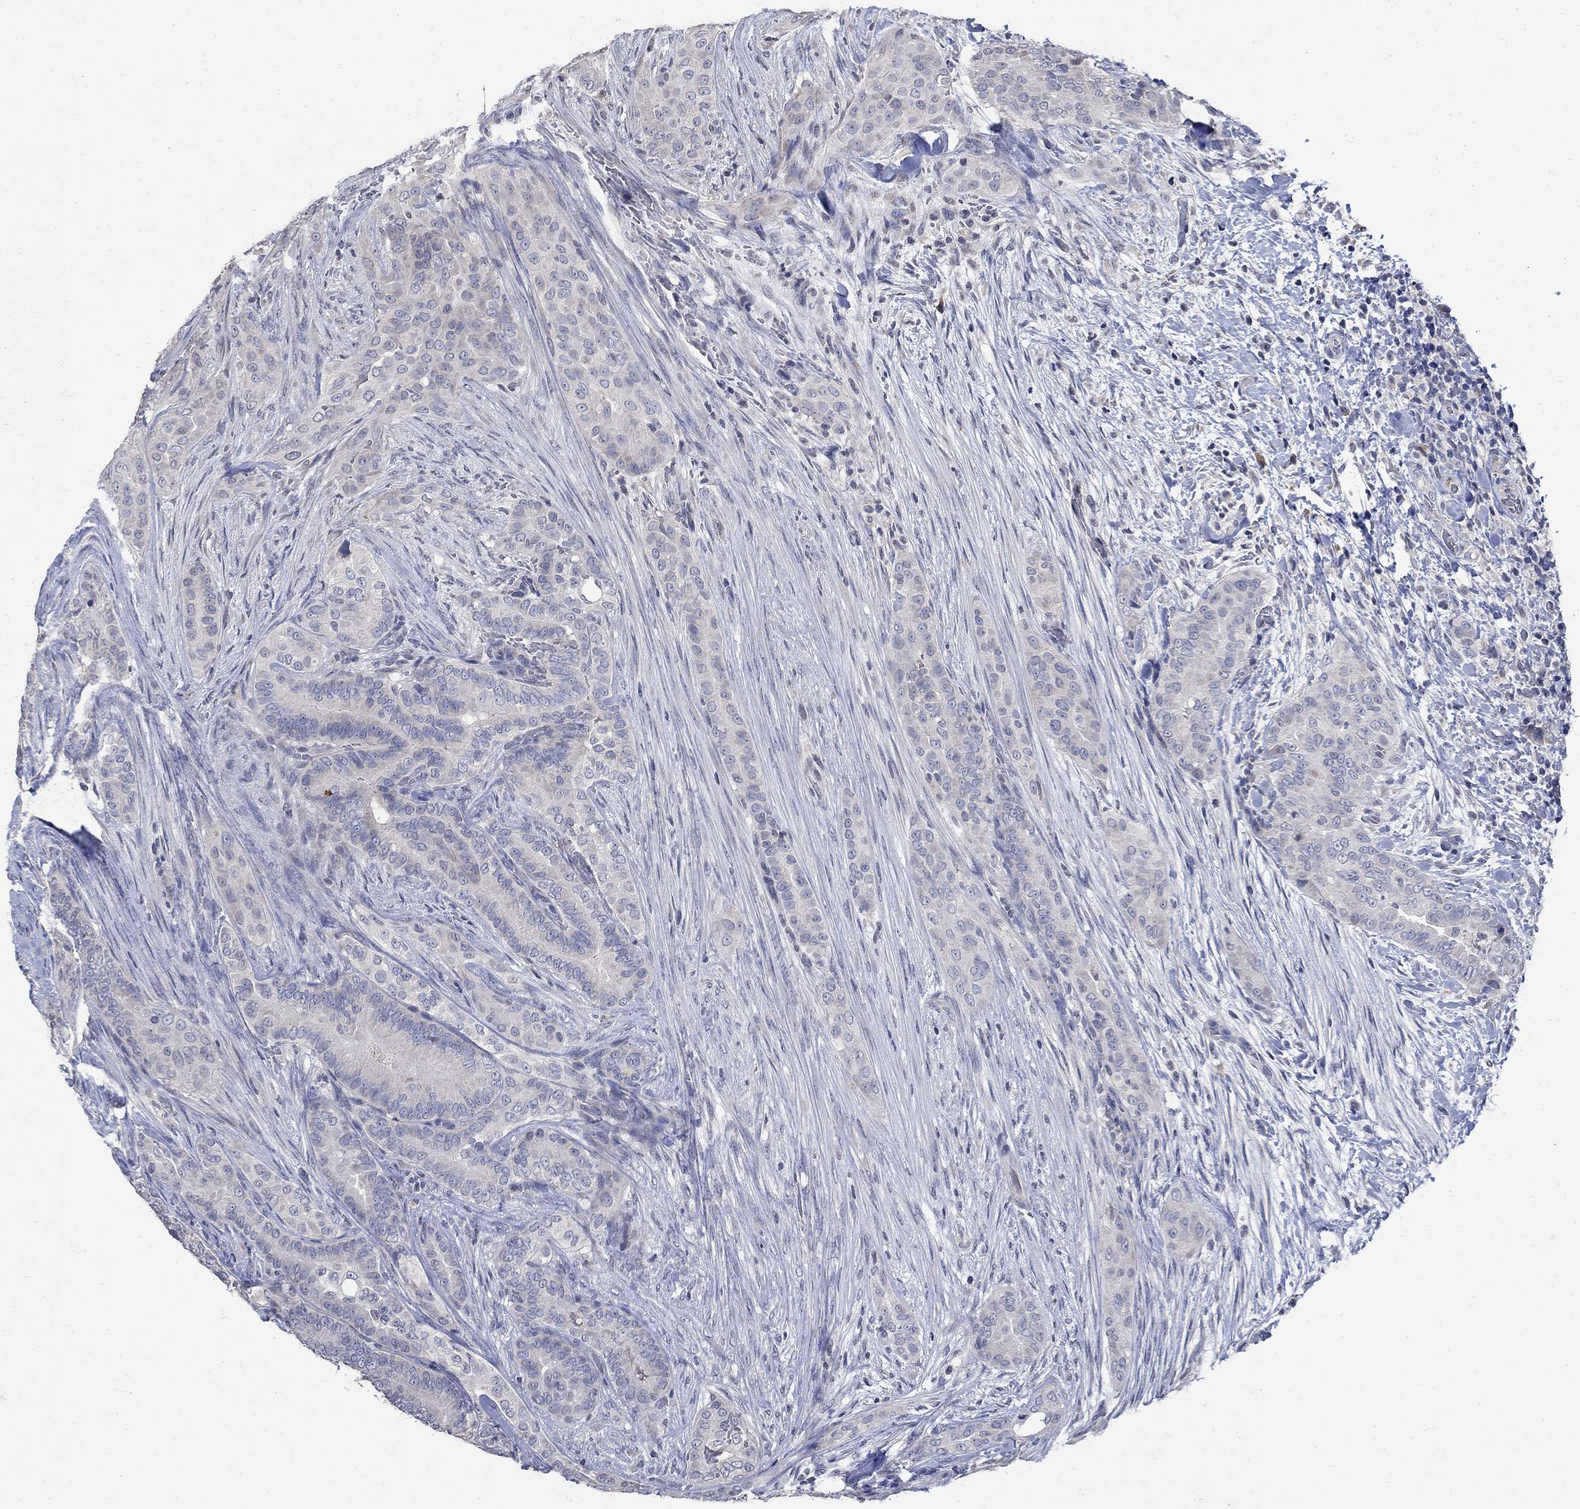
{"staining": {"intensity": "negative", "quantity": "none", "location": "none"}, "tissue": "thyroid cancer", "cell_type": "Tumor cells", "image_type": "cancer", "snomed": [{"axis": "morphology", "description": "Papillary adenocarcinoma, NOS"}, {"axis": "topography", "description": "Thyroid gland"}], "caption": "Image shows no significant protein expression in tumor cells of thyroid papillary adenocarcinoma.", "gene": "TMEM169", "patient": {"sex": "male", "age": 61}}